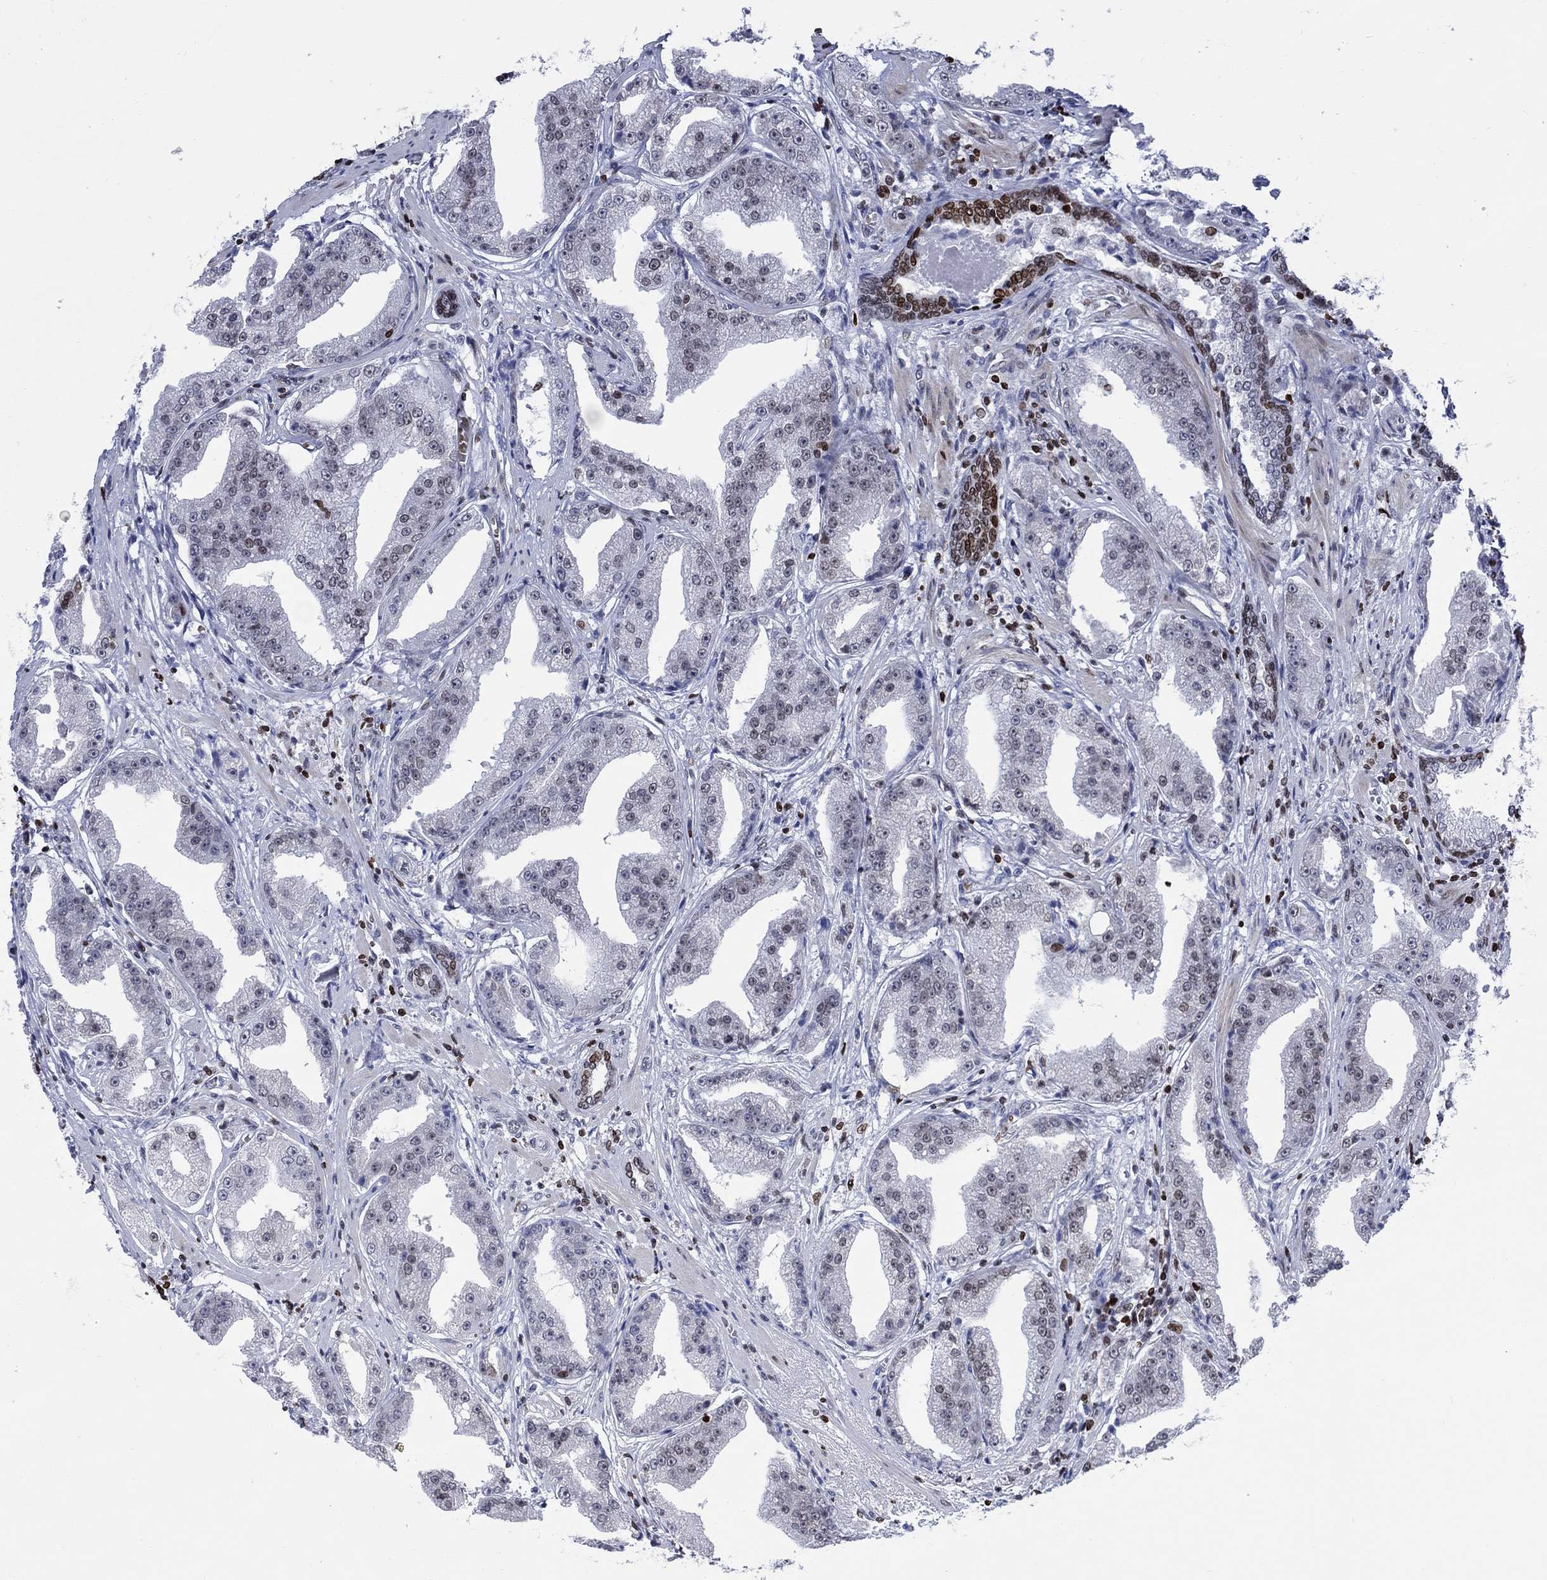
{"staining": {"intensity": "weak", "quantity": "<25%", "location": "nuclear"}, "tissue": "prostate cancer", "cell_type": "Tumor cells", "image_type": "cancer", "snomed": [{"axis": "morphology", "description": "Adenocarcinoma, Low grade"}, {"axis": "topography", "description": "Prostate"}], "caption": "DAB immunohistochemical staining of human prostate cancer demonstrates no significant positivity in tumor cells.", "gene": "HMGA1", "patient": {"sex": "male", "age": 62}}